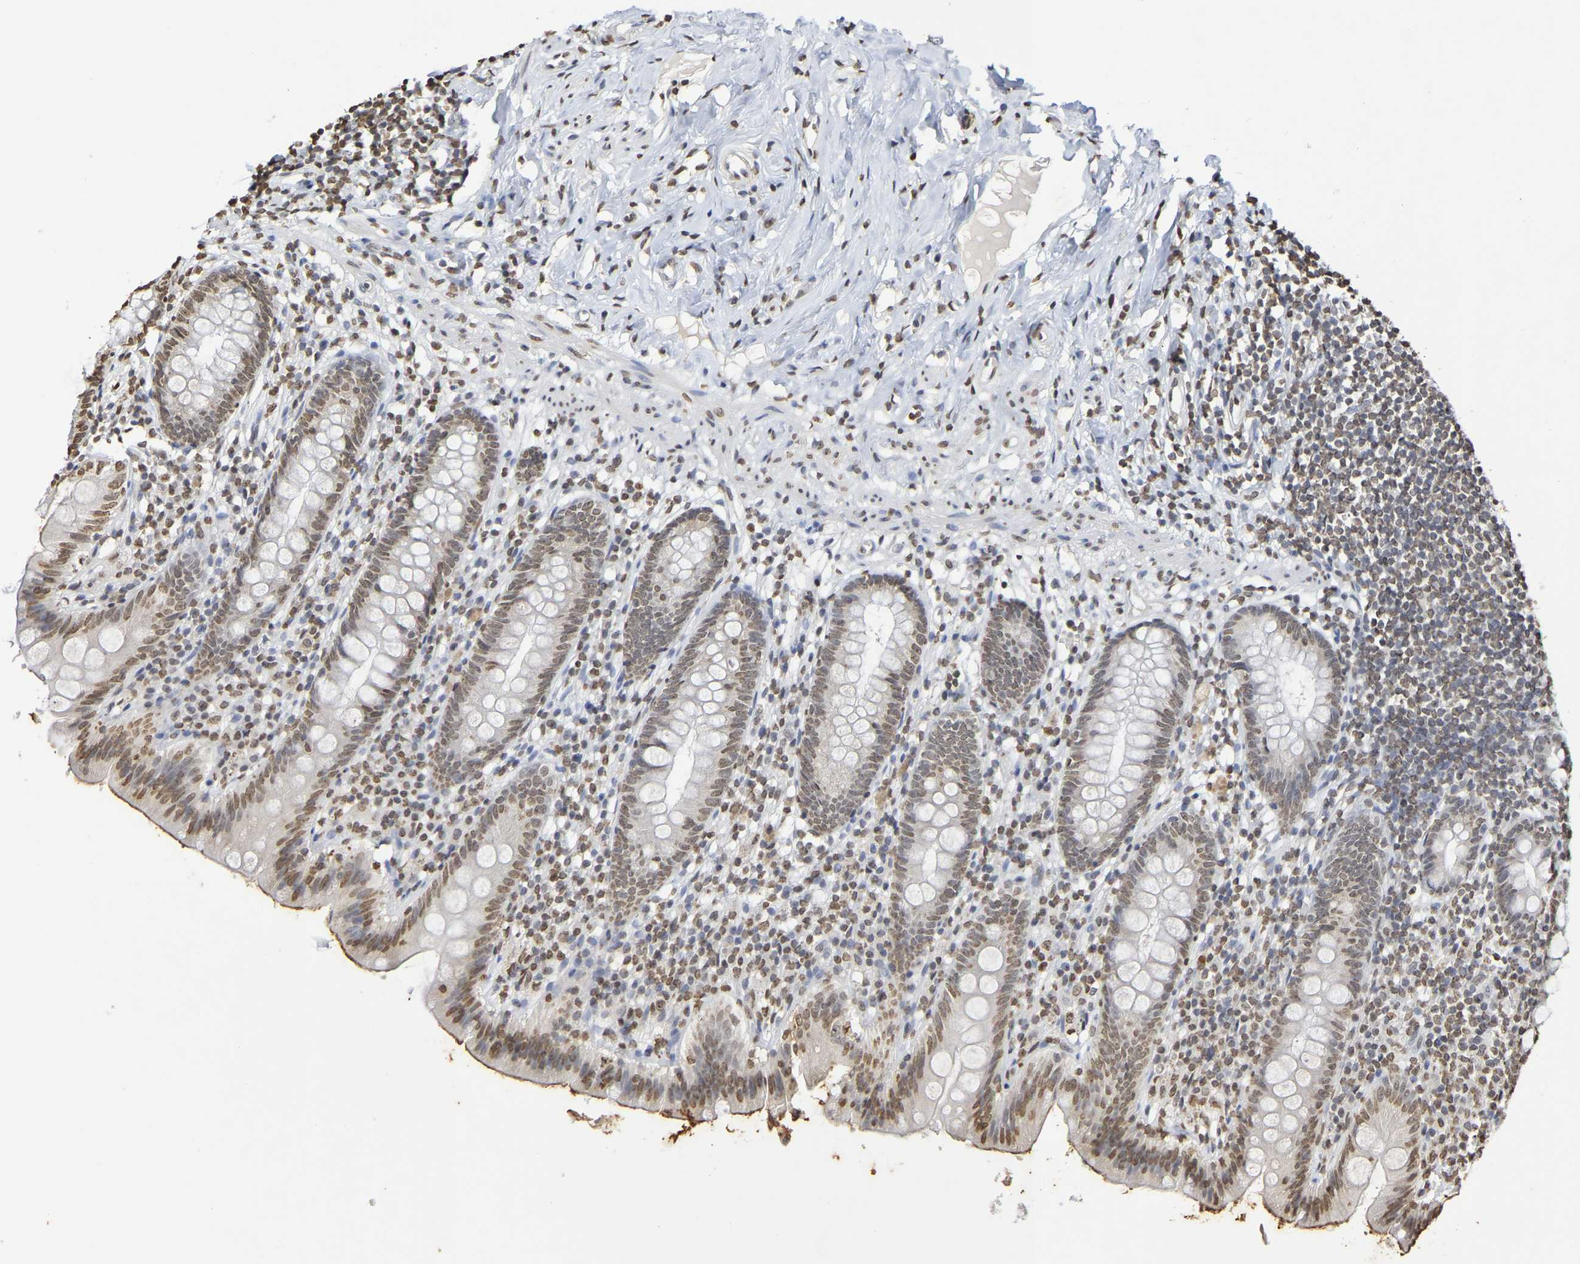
{"staining": {"intensity": "moderate", "quantity": ">75%", "location": "nuclear"}, "tissue": "appendix", "cell_type": "Glandular cells", "image_type": "normal", "snomed": [{"axis": "morphology", "description": "Normal tissue, NOS"}, {"axis": "topography", "description": "Appendix"}], "caption": "Protein expression analysis of benign human appendix reveals moderate nuclear expression in about >75% of glandular cells. (Stains: DAB (3,3'-diaminobenzidine) in brown, nuclei in blue, Microscopy: brightfield microscopy at high magnification).", "gene": "ATF4", "patient": {"sex": "male", "age": 52}}